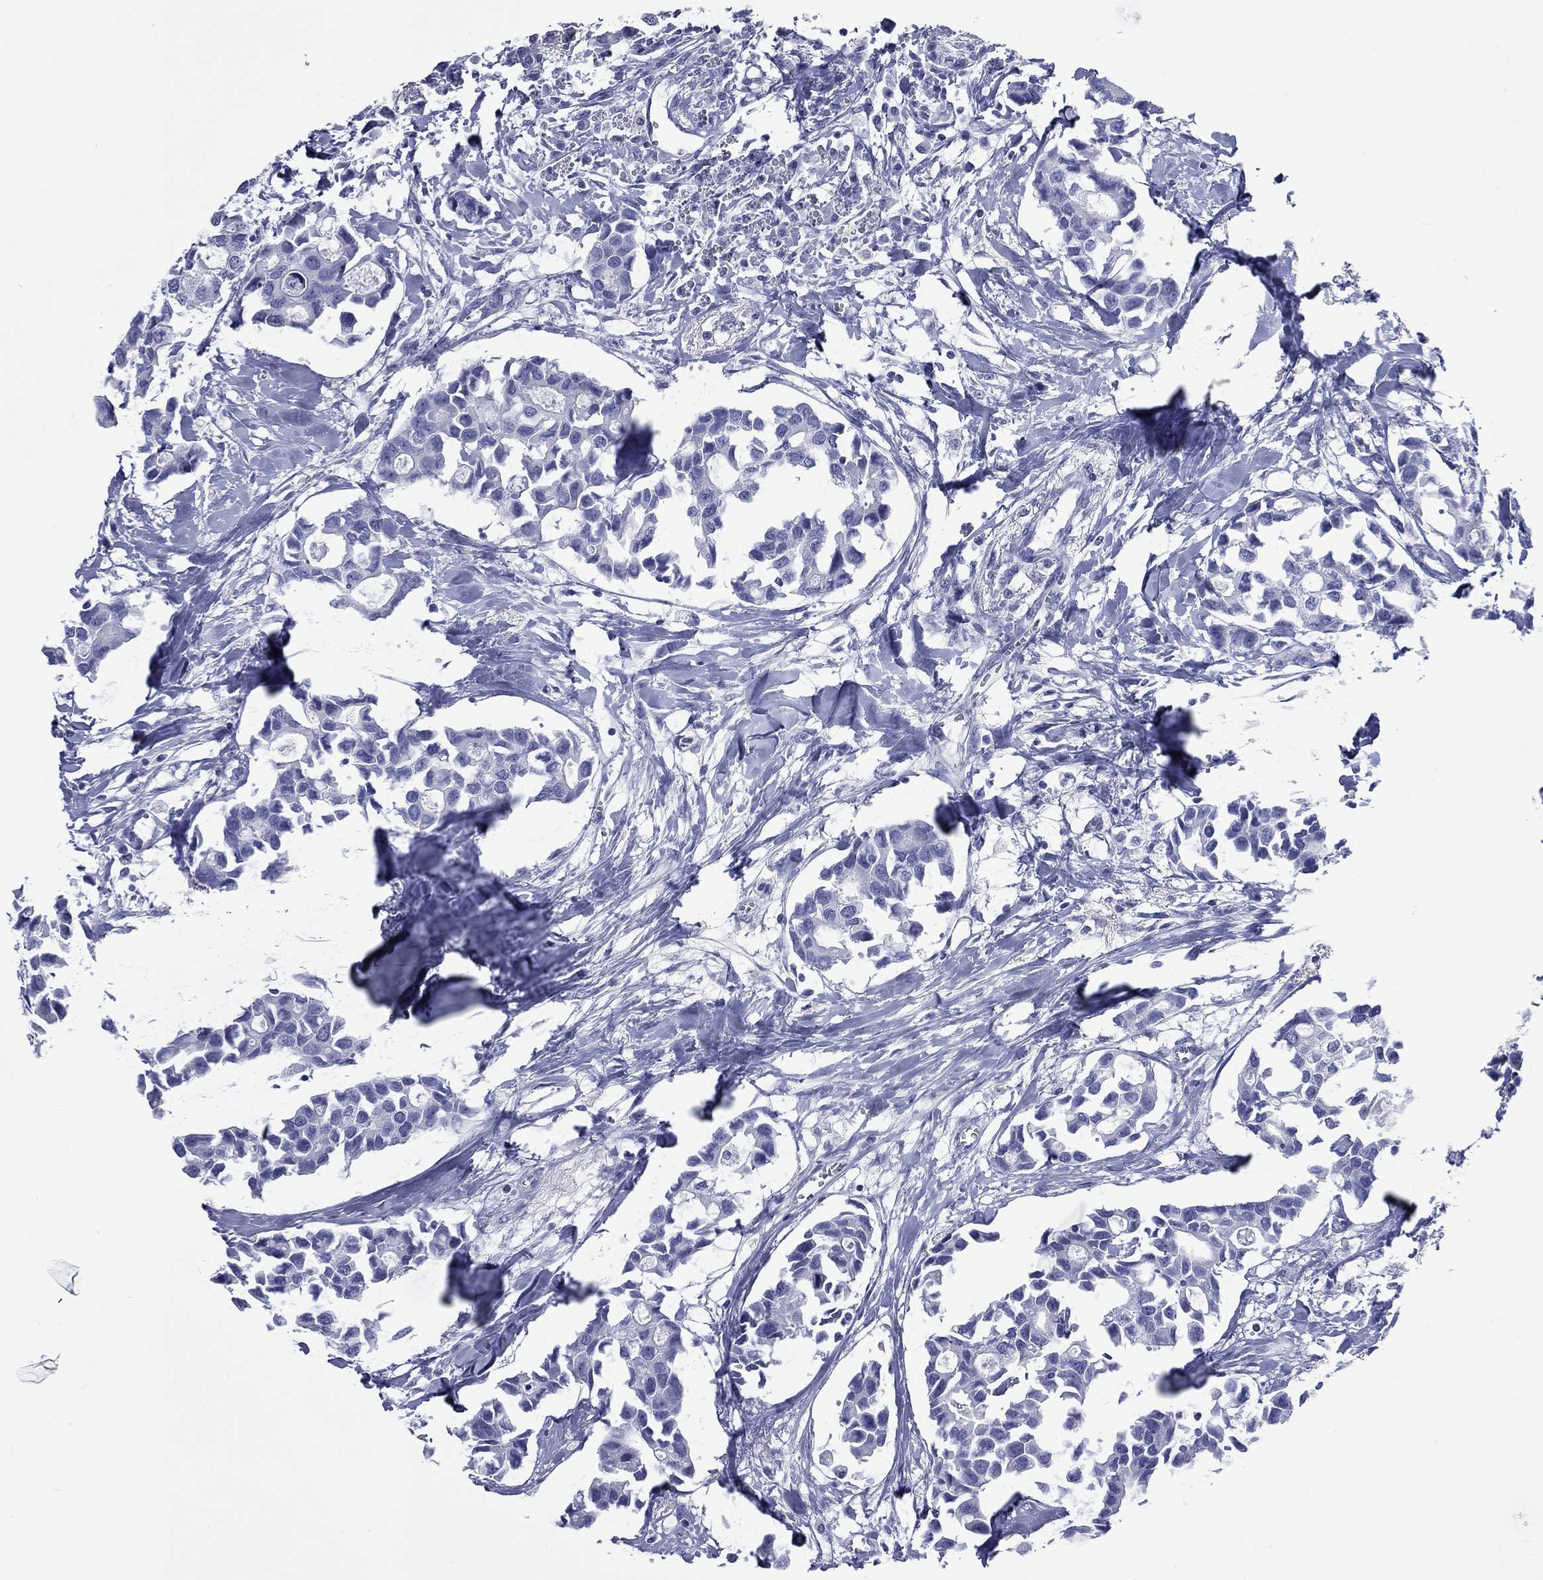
{"staining": {"intensity": "negative", "quantity": "none", "location": "none"}, "tissue": "breast cancer", "cell_type": "Tumor cells", "image_type": "cancer", "snomed": [{"axis": "morphology", "description": "Duct carcinoma"}, {"axis": "topography", "description": "Breast"}], "caption": "IHC of breast cancer (invasive ductal carcinoma) shows no expression in tumor cells.", "gene": "ACTL7B", "patient": {"sex": "female", "age": 83}}